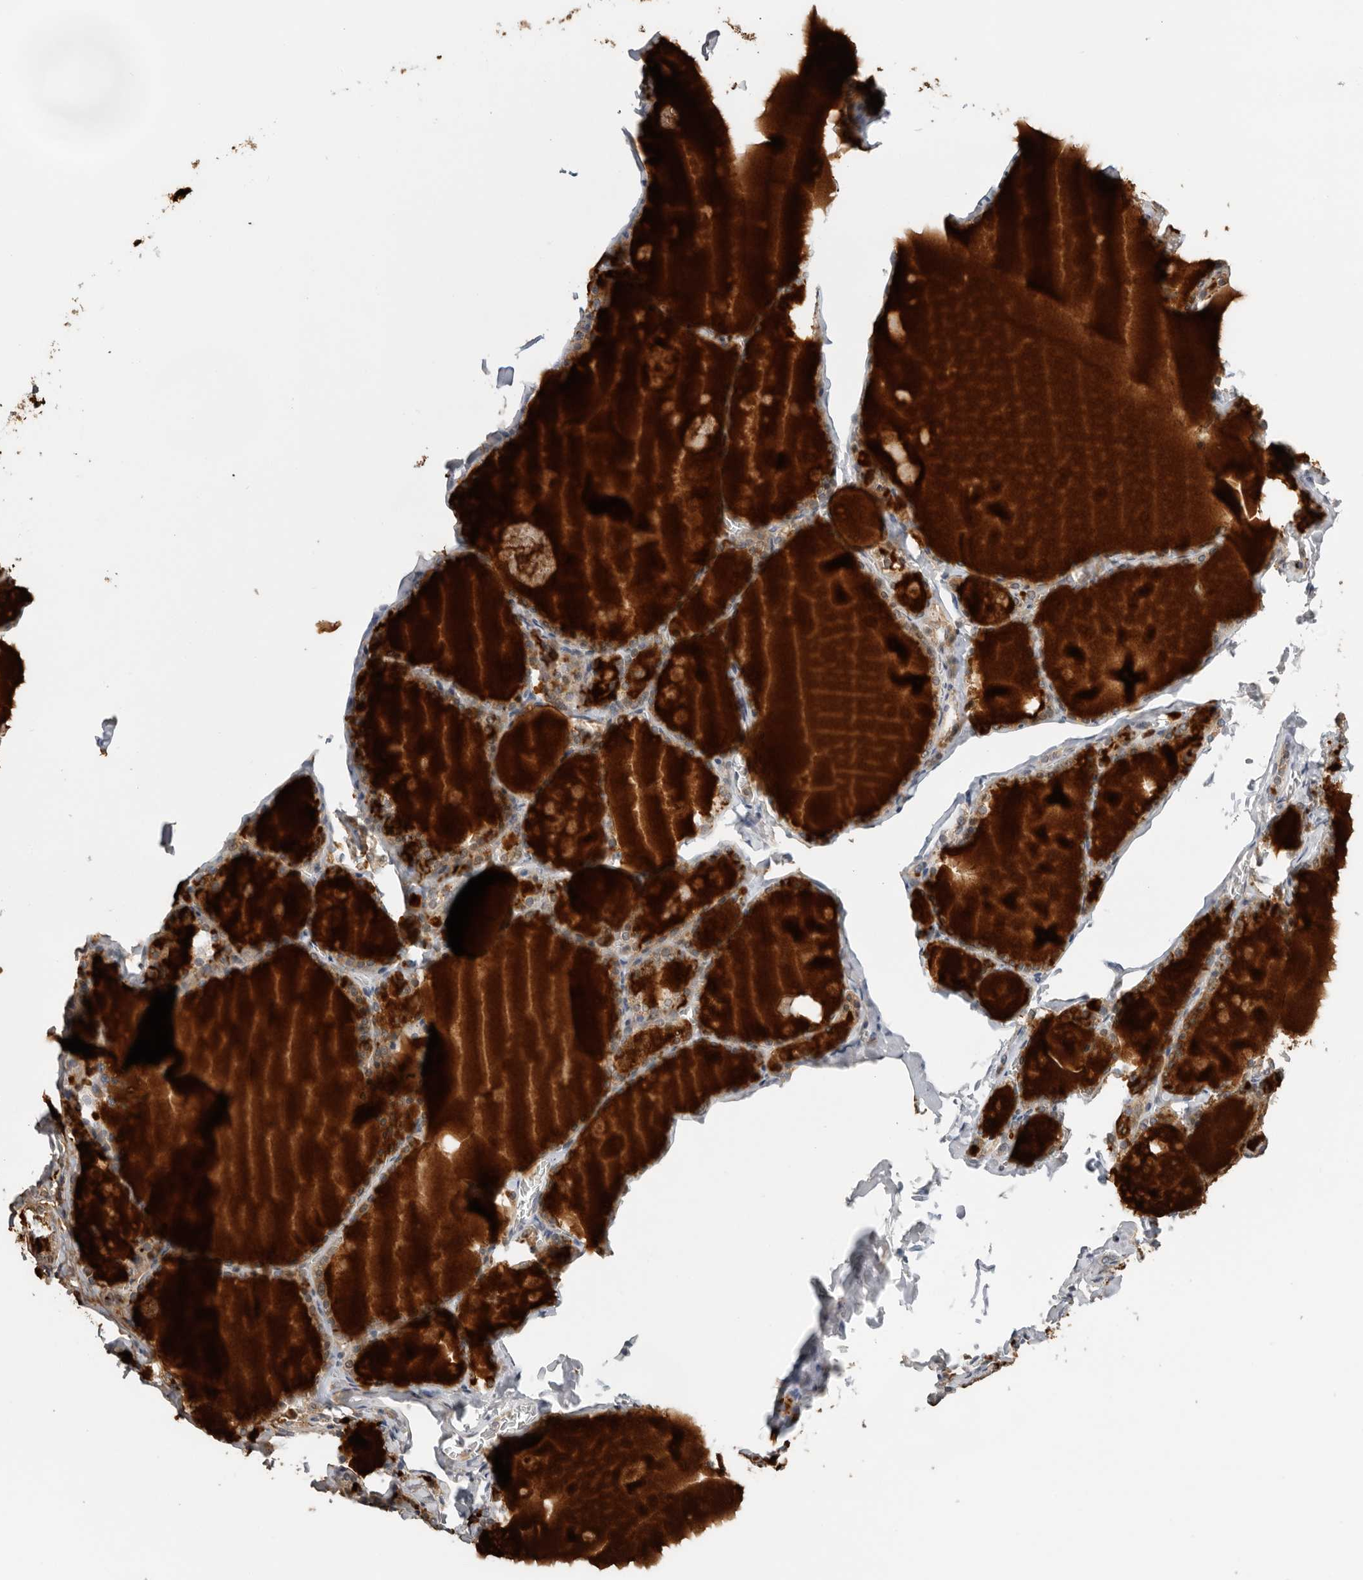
{"staining": {"intensity": "moderate", "quantity": ">75%", "location": "cytoplasmic/membranous"}, "tissue": "thyroid gland", "cell_type": "Glandular cells", "image_type": "normal", "snomed": [{"axis": "morphology", "description": "Normal tissue, NOS"}, {"axis": "topography", "description": "Thyroid gland"}], "caption": "Human thyroid gland stained with a brown dye exhibits moderate cytoplasmic/membranous positive staining in approximately >75% of glandular cells.", "gene": "PPP1R42", "patient": {"sex": "male", "age": 56}}